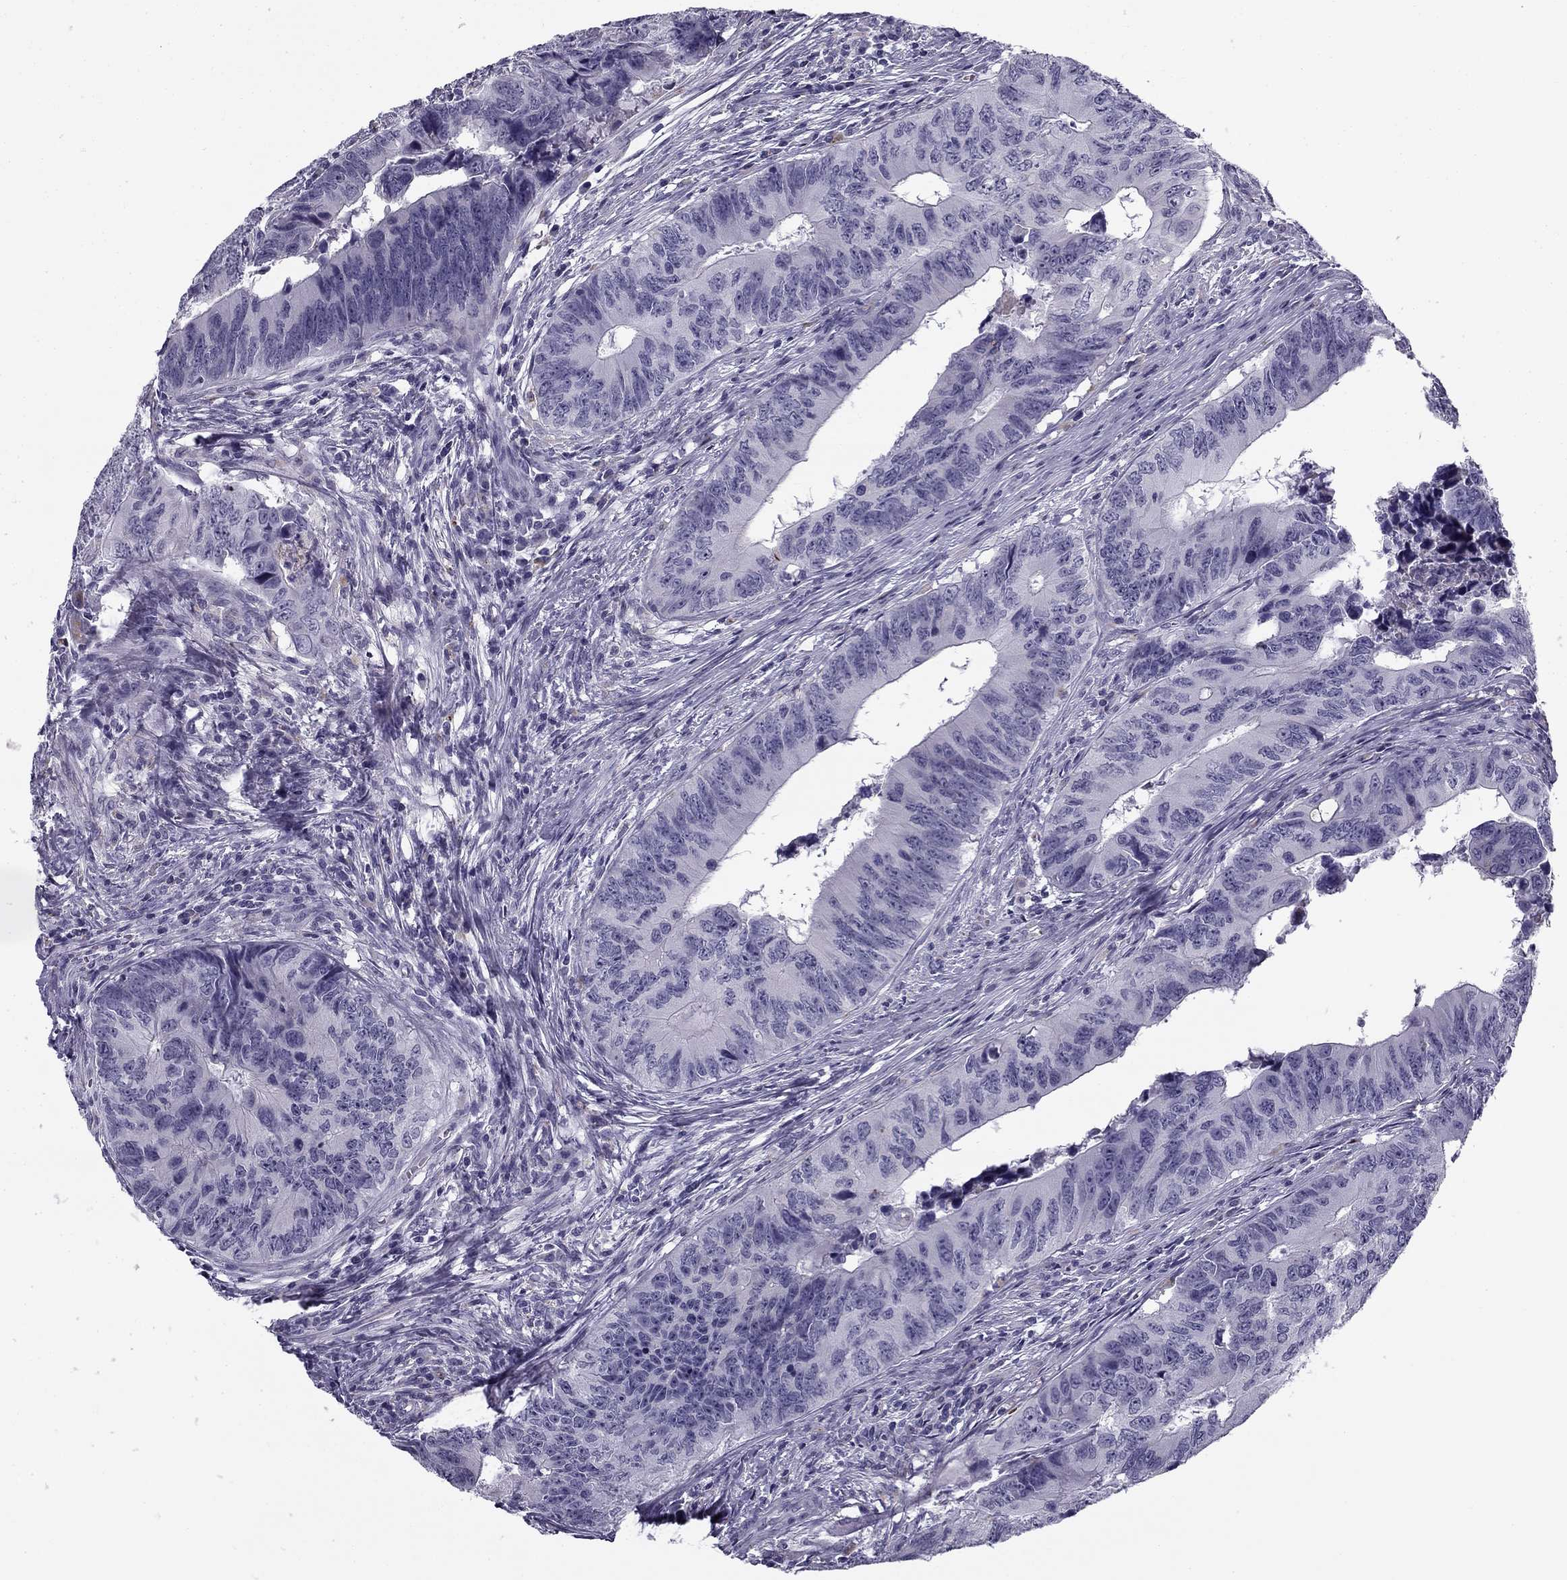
{"staining": {"intensity": "negative", "quantity": "none", "location": "none"}, "tissue": "colorectal cancer", "cell_type": "Tumor cells", "image_type": "cancer", "snomed": [{"axis": "morphology", "description": "Adenocarcinoma, NOS"}, {"axis": "topography", "description": "Colon"}], "caption": "Colorectal cancer stained for a protein using immunohistochemistry displays no expression tumor cells.", "gene": "MC5R", "patient": {"sex": "female", "age": 82}}